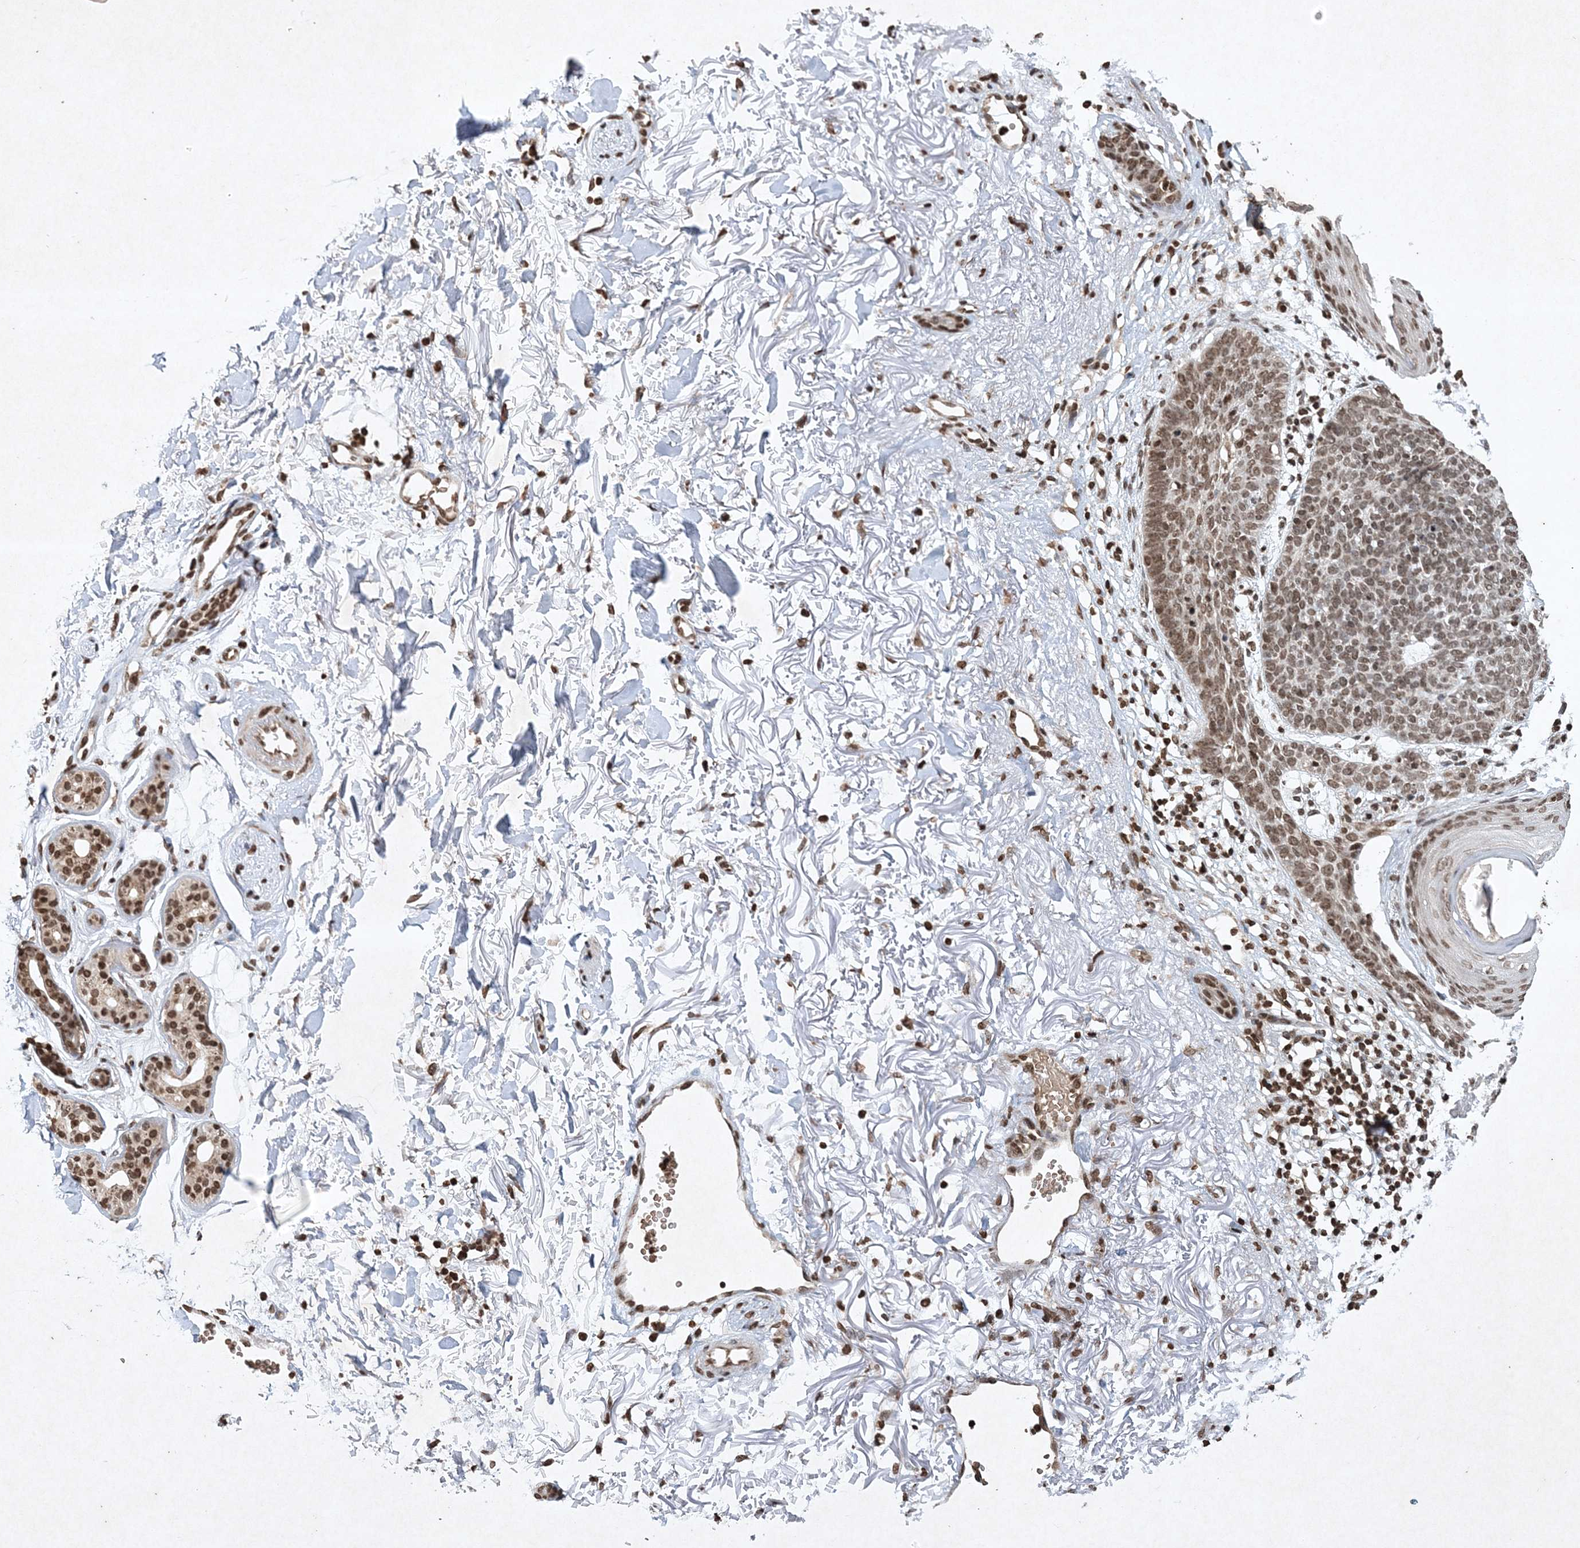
{"staining": {"intensity": "moderate", "quantity": ">75%", "location": "nuclear"}, "tissue": "skin cancer", "cell_type": "Tumor cells", "image_type": "cancer", "snomed": [{"axis": "morphology", "description": "Normal tissue, NOS"}, {"axis": "morphology", "description": "Basal cell carcinoma"}, {"axis": "topography", "description": "Skin"}], "caption": "Immunohistochemical staining of human skin cancer (basal cell carcinoma) shows medium levels of moderate nuclear protein staining in approximately >75% of tumor cells.", "gene": "NEDD9", "patient": {"sex": "female", "age": 70}}